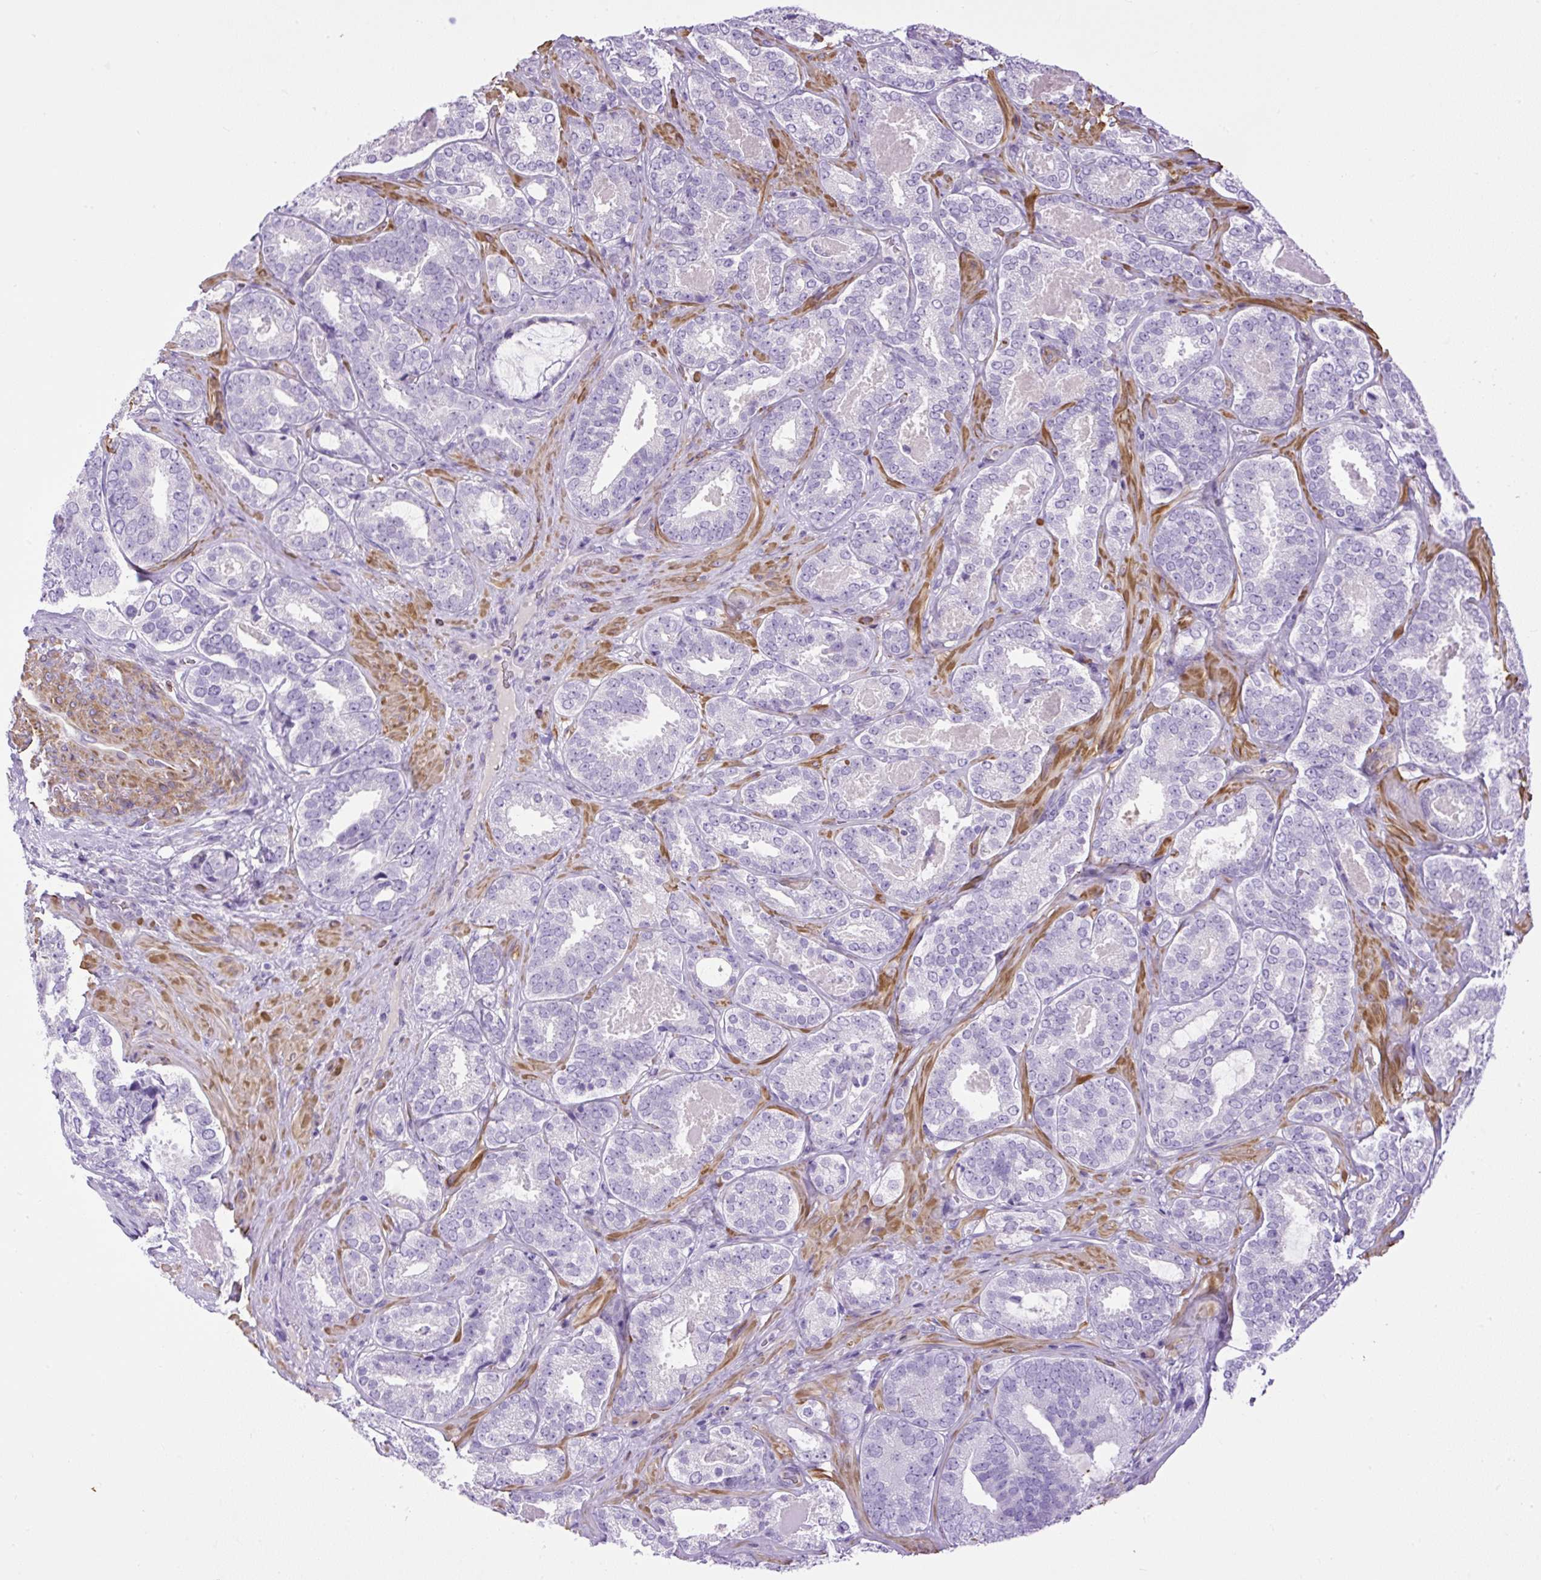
{"staining": {"intensity": "negative", "quantity": "none", "location": "none"}, "tissue": "prostate cancer", "cell_type": "Tumor cells", "image_type": "cancer", "snomed": [{"axis": "morphology", "description": "Adenocarcinoma, High grade"}, {"axis": "topography", "description": "Prostate"}], "caption": "This is an immunohistochemistry (IHC) histopathology image of human prostate cancer. There is no positivity in tumor cells.", "gene": "VWA7", "patient": {"sex": "male", "age": 65}}